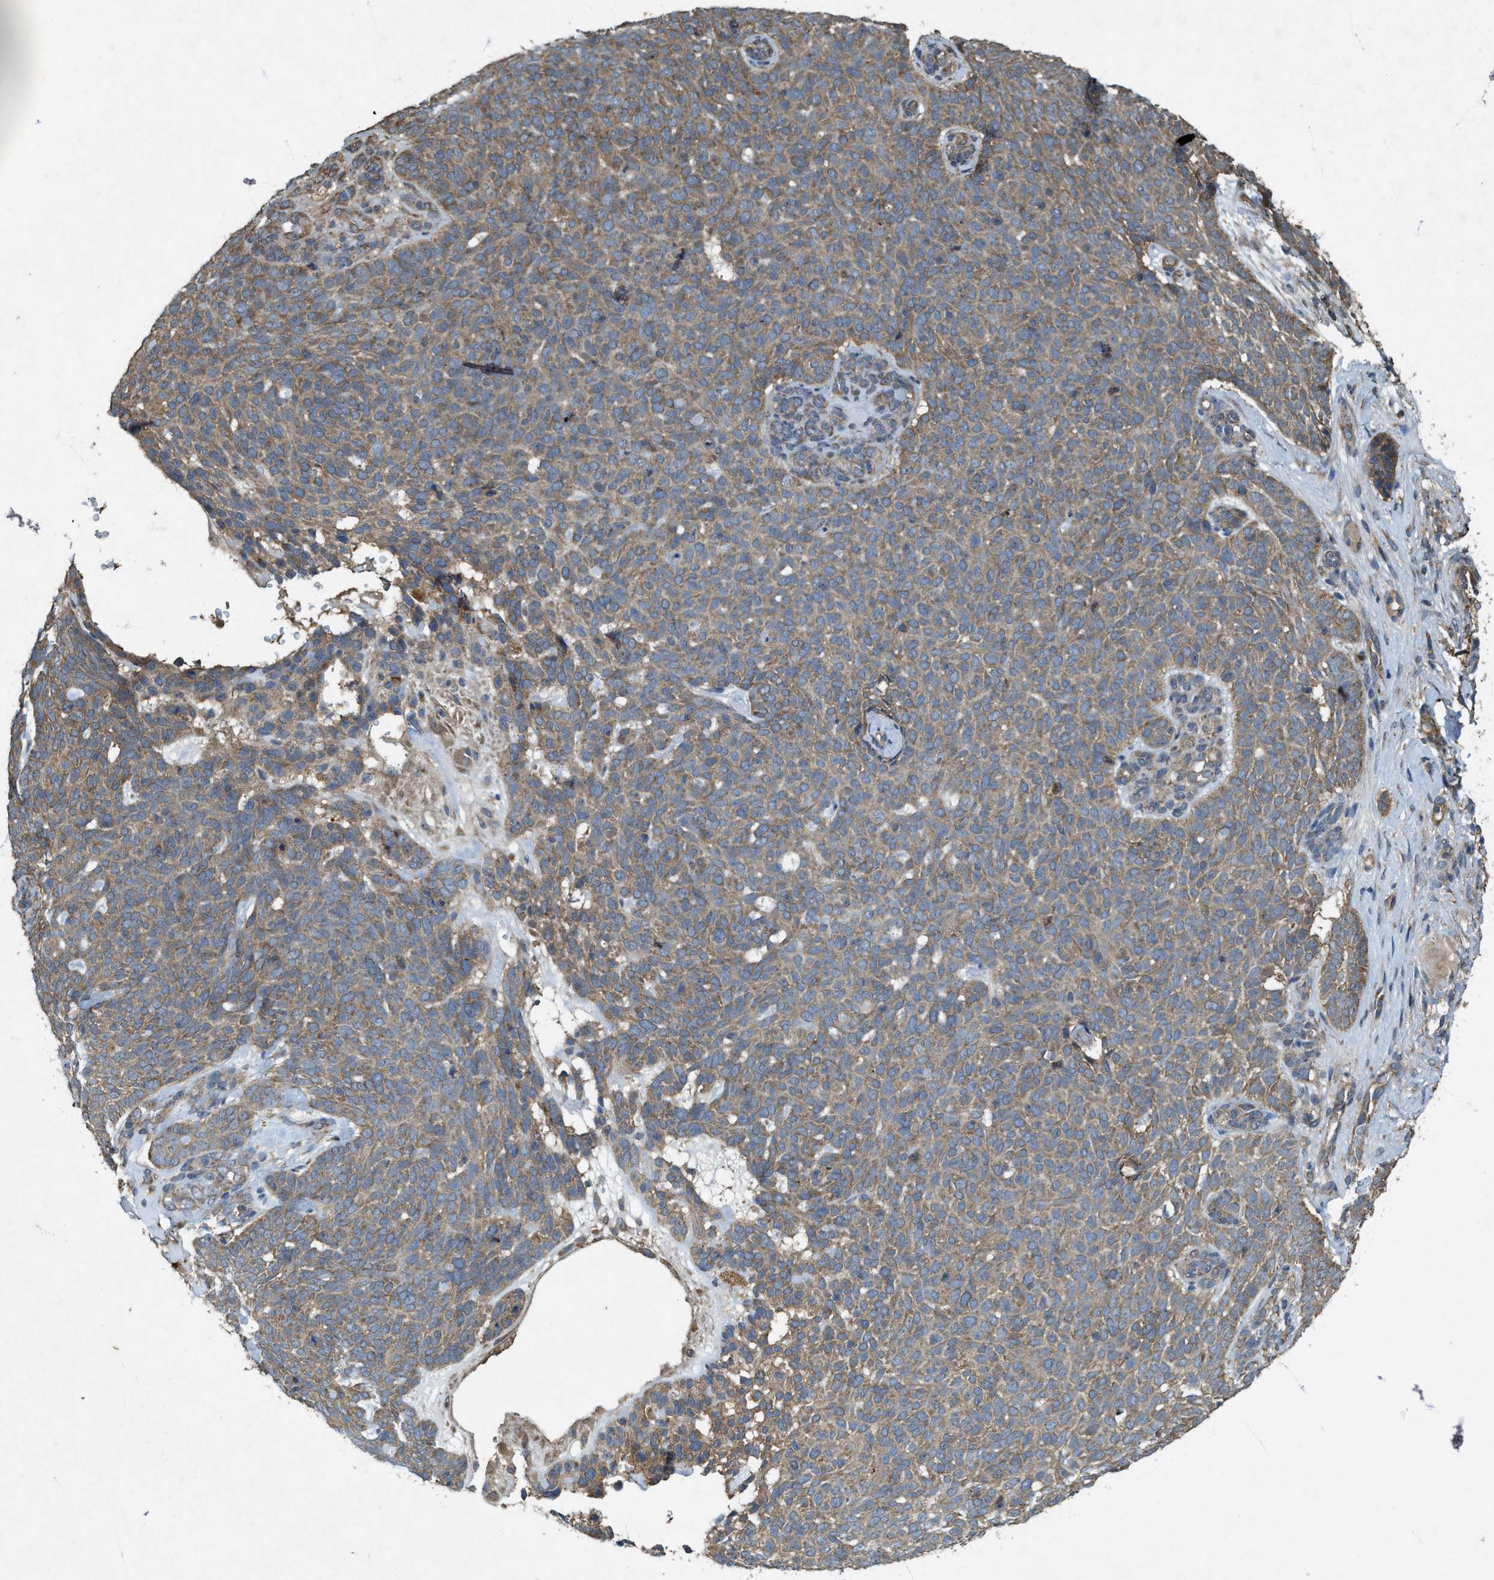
{"staining": {"intensity": "moderate", "quantity": ">75%", "location": "cytoplasmic/membranous"}, "tissue": "skin cancer", "cell_type": "Tumor cells", "image_type": "cancer", "snomed": [{"axis": "morphology", "description": "Basal cell carcinoma"}, {"axis": "topography", "description": "Skin"}], "caption": "Protein expression analysis of skin basal cell carcinoma demonstrates moderate cytoplasmic/membranous staining in approximately >75% of tumor cells. The protein is stained brown, and the nuclei are stained in blue (DAB (3,3'-diaminobenzidine) IHC with brightfield microscopy, high magnification).", "gene": "PDP2", "patient": {"sex": "male", "age": 61}}